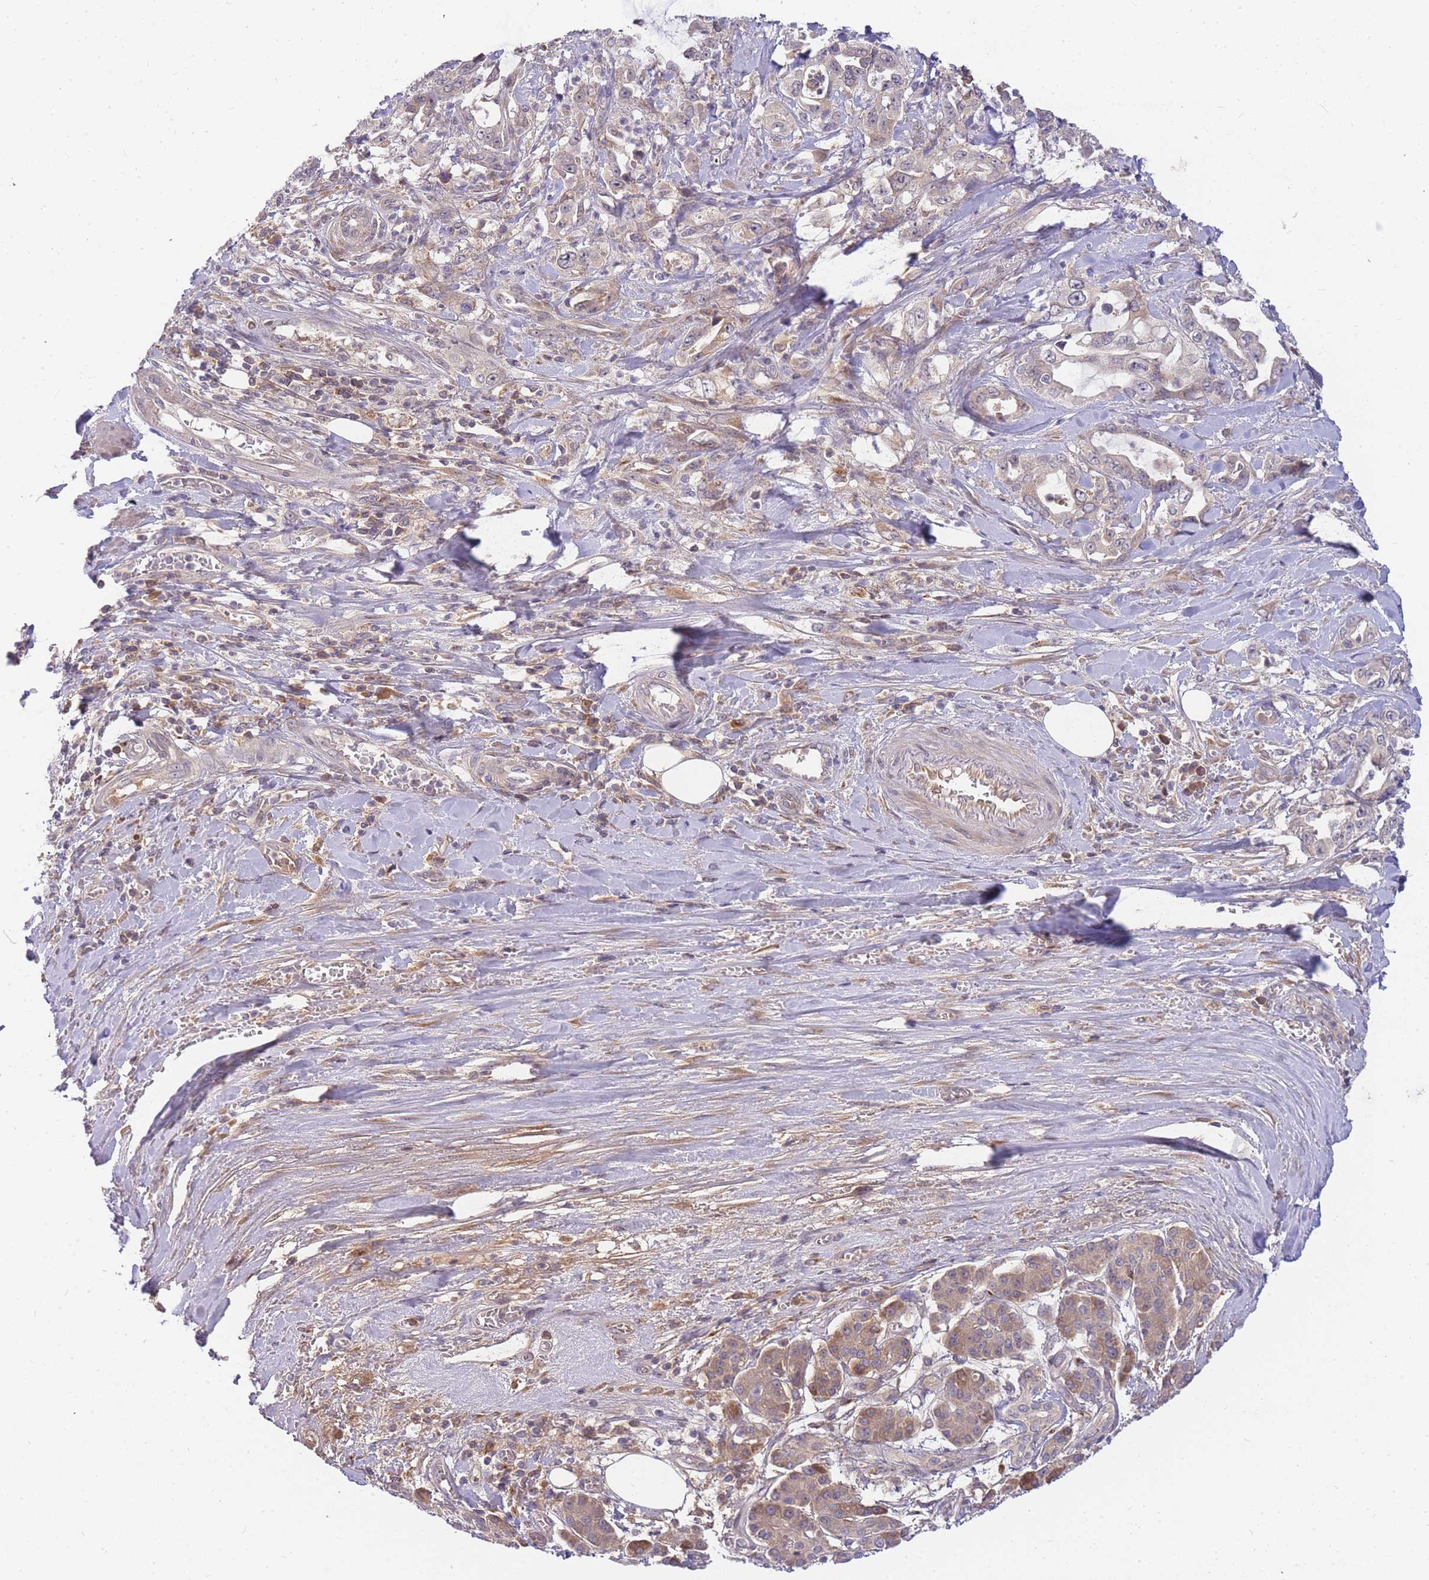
{"staining": {"intensity": "weak", "quantity": "<25%", "location": "cytoplasmic/membranous"}, "tissue": "pancreatic cancer", "cell_type": "Tumor cells", "image_type": "cancer", "snomed": [{"axis": "morphology", "description": "Adenocarcinoma, NOS"}, {"axis": "topography", "description": "Pancreas"}], "caption": "Image shows no protein positivity in tumor cells of pancreatic adenocarcinoma tissue. (Brightfield microscopy of DAB immunohistochemistry (IHC) at high magnification).", "gene": "ZNF577", "patient": {"sex": "female", "age": 61}}